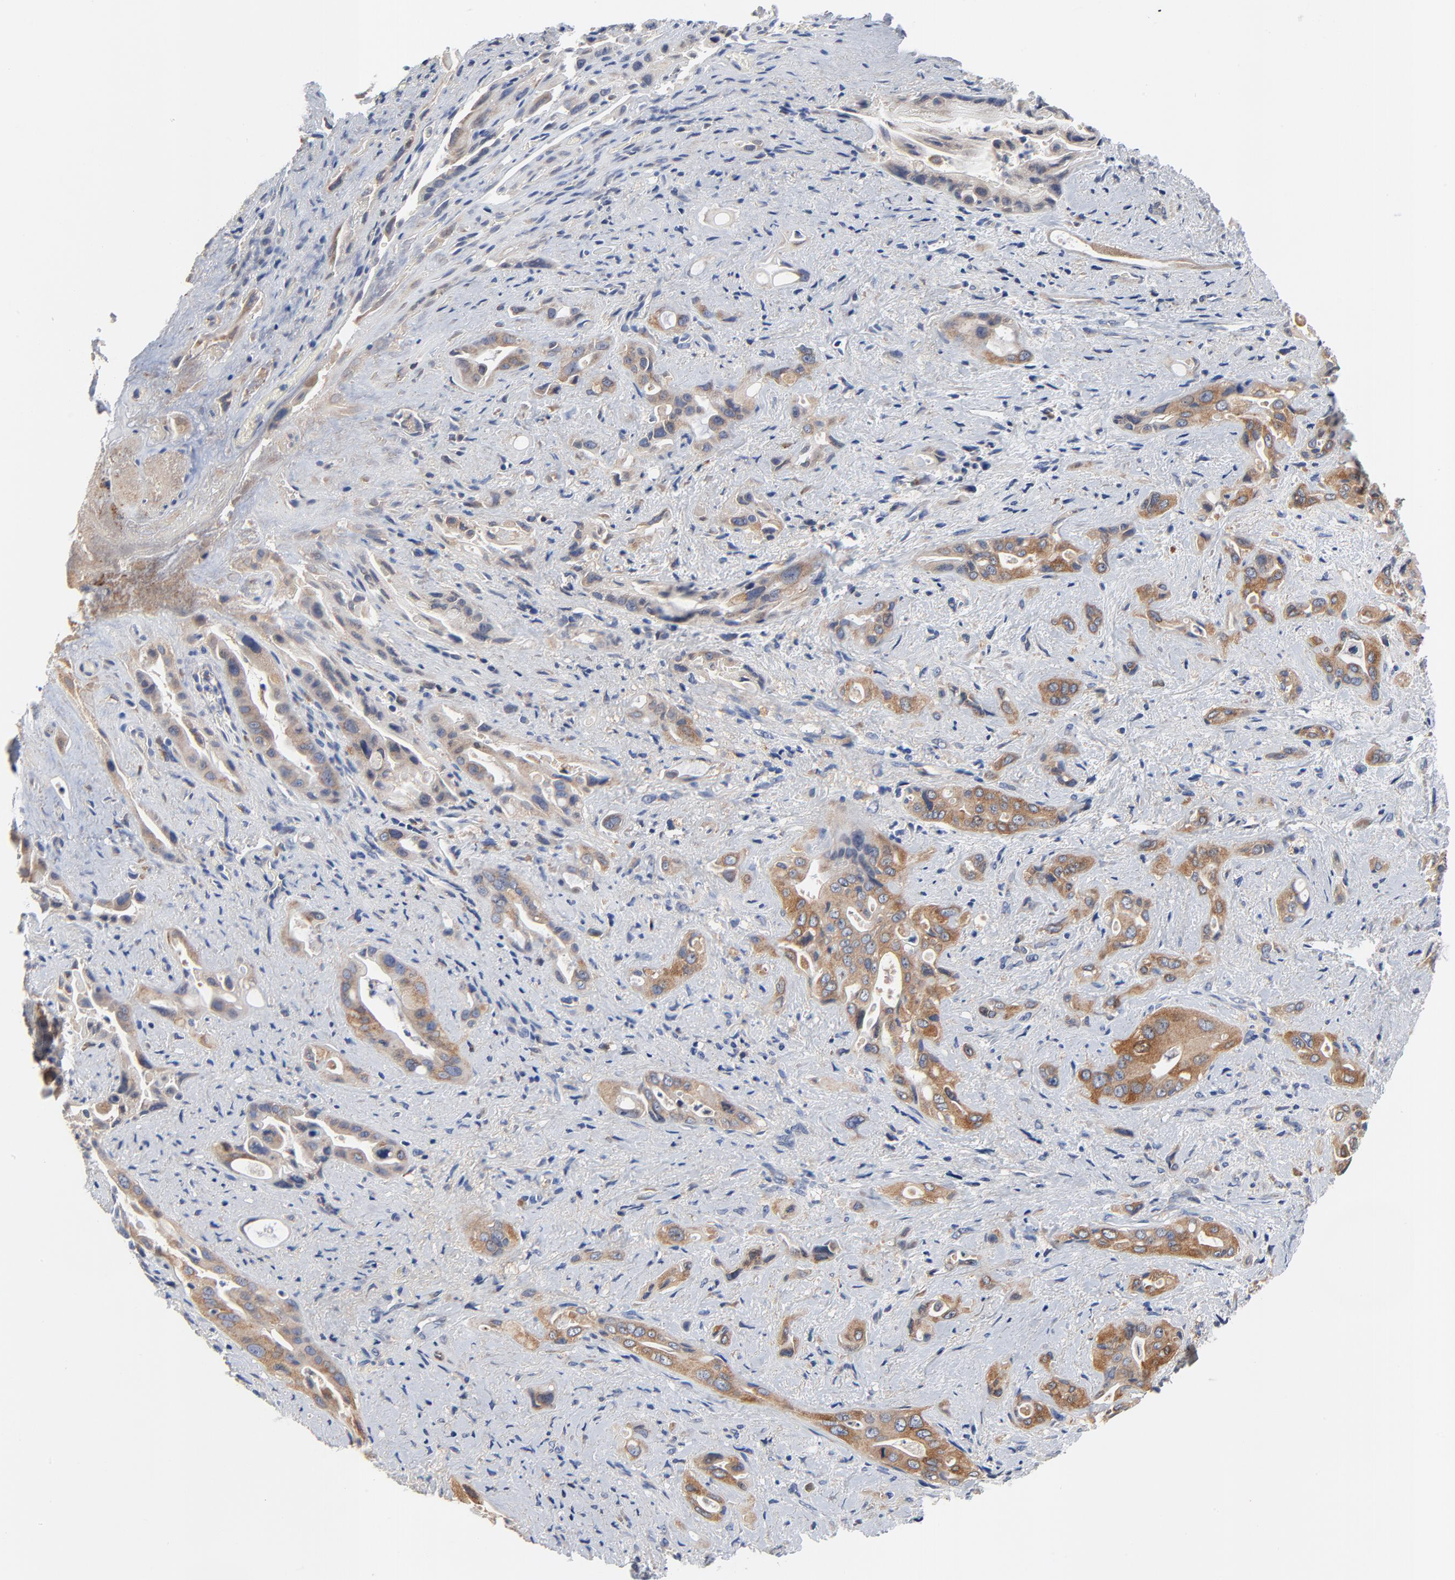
{"staining": {"intensity": "moderate", "quantity": ">75%", "location": "cytoplasmic/membranous"}, "tissue": "pancreatic cancer", "cell_type": "Tumor cells", "image_type": "cancer", "snomed": [{"axis": "morphology", "description": "Adenocarcinoma, NOS"}, {"axis": "topography", "description": "Pancreas"}], "caption": "This photomicrograph exhibits IHC staining of human adenocarcinoma (pancreatic), with medium moderate cytoplasmic/membranous staining in about >75% of tumor cells.", "gene": "VAV2", "patient": {"sex": "male", "age": 77}}